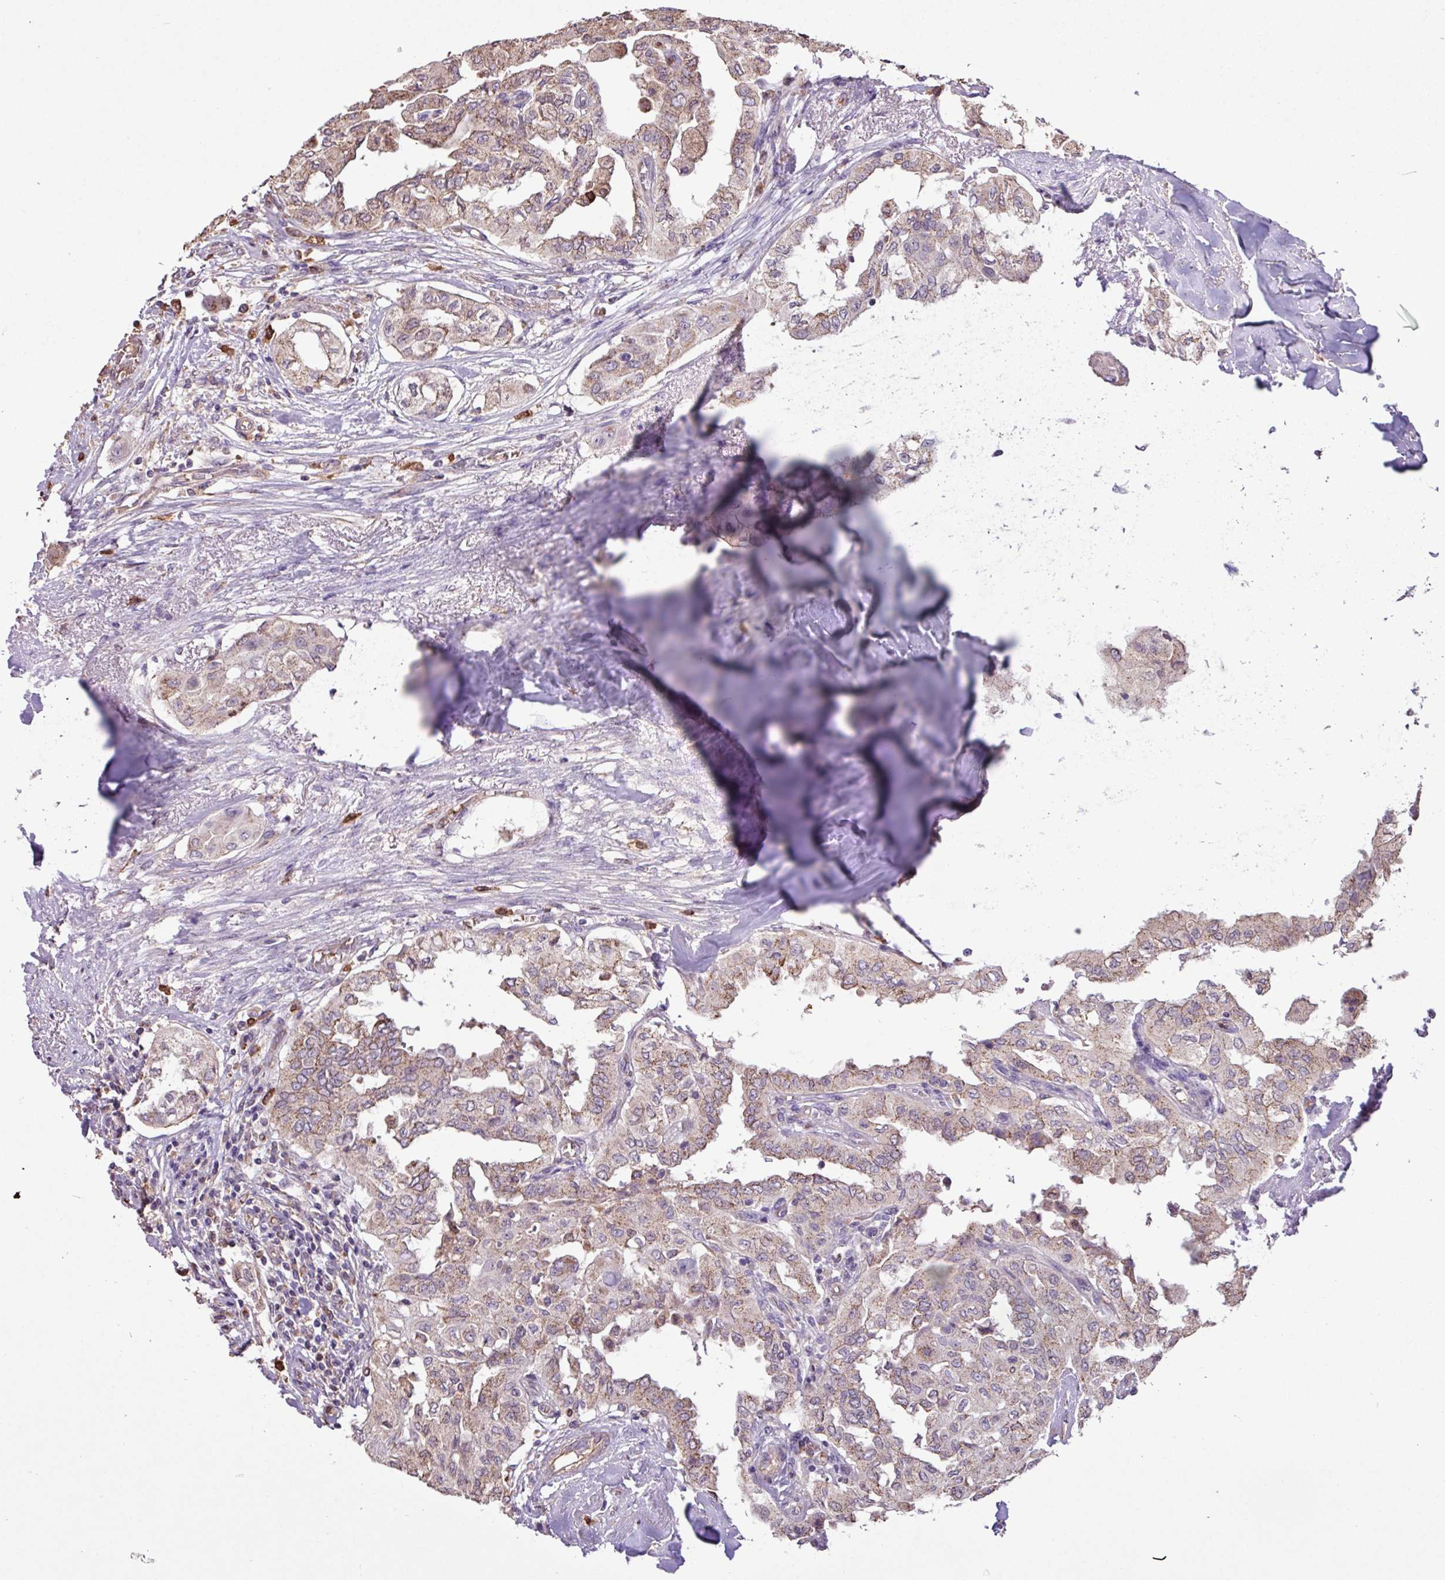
{"staining": {"intensity": "weak", "quantity": ">75%", "location": "cytoplasmic/membranous"}, "tissue": "thyroid cancer", "cell_type": "Tumor cells", "image_type": "cancer", "snomed": [{"axis": "morphology", "description": "Papillary adenocarcinoma, NOS"}, {"axis": "topography", "description": "Thyroid gland"}], "caption": "Immunohistochemistry of human thyroid cancer (papillary adenocarcinoma) shows low levels of weak cytoplasmic/membranous expression in about >75% of tumor cells.", "gene": "CHST11", "patient": {"sex": "female", "age": 59}}